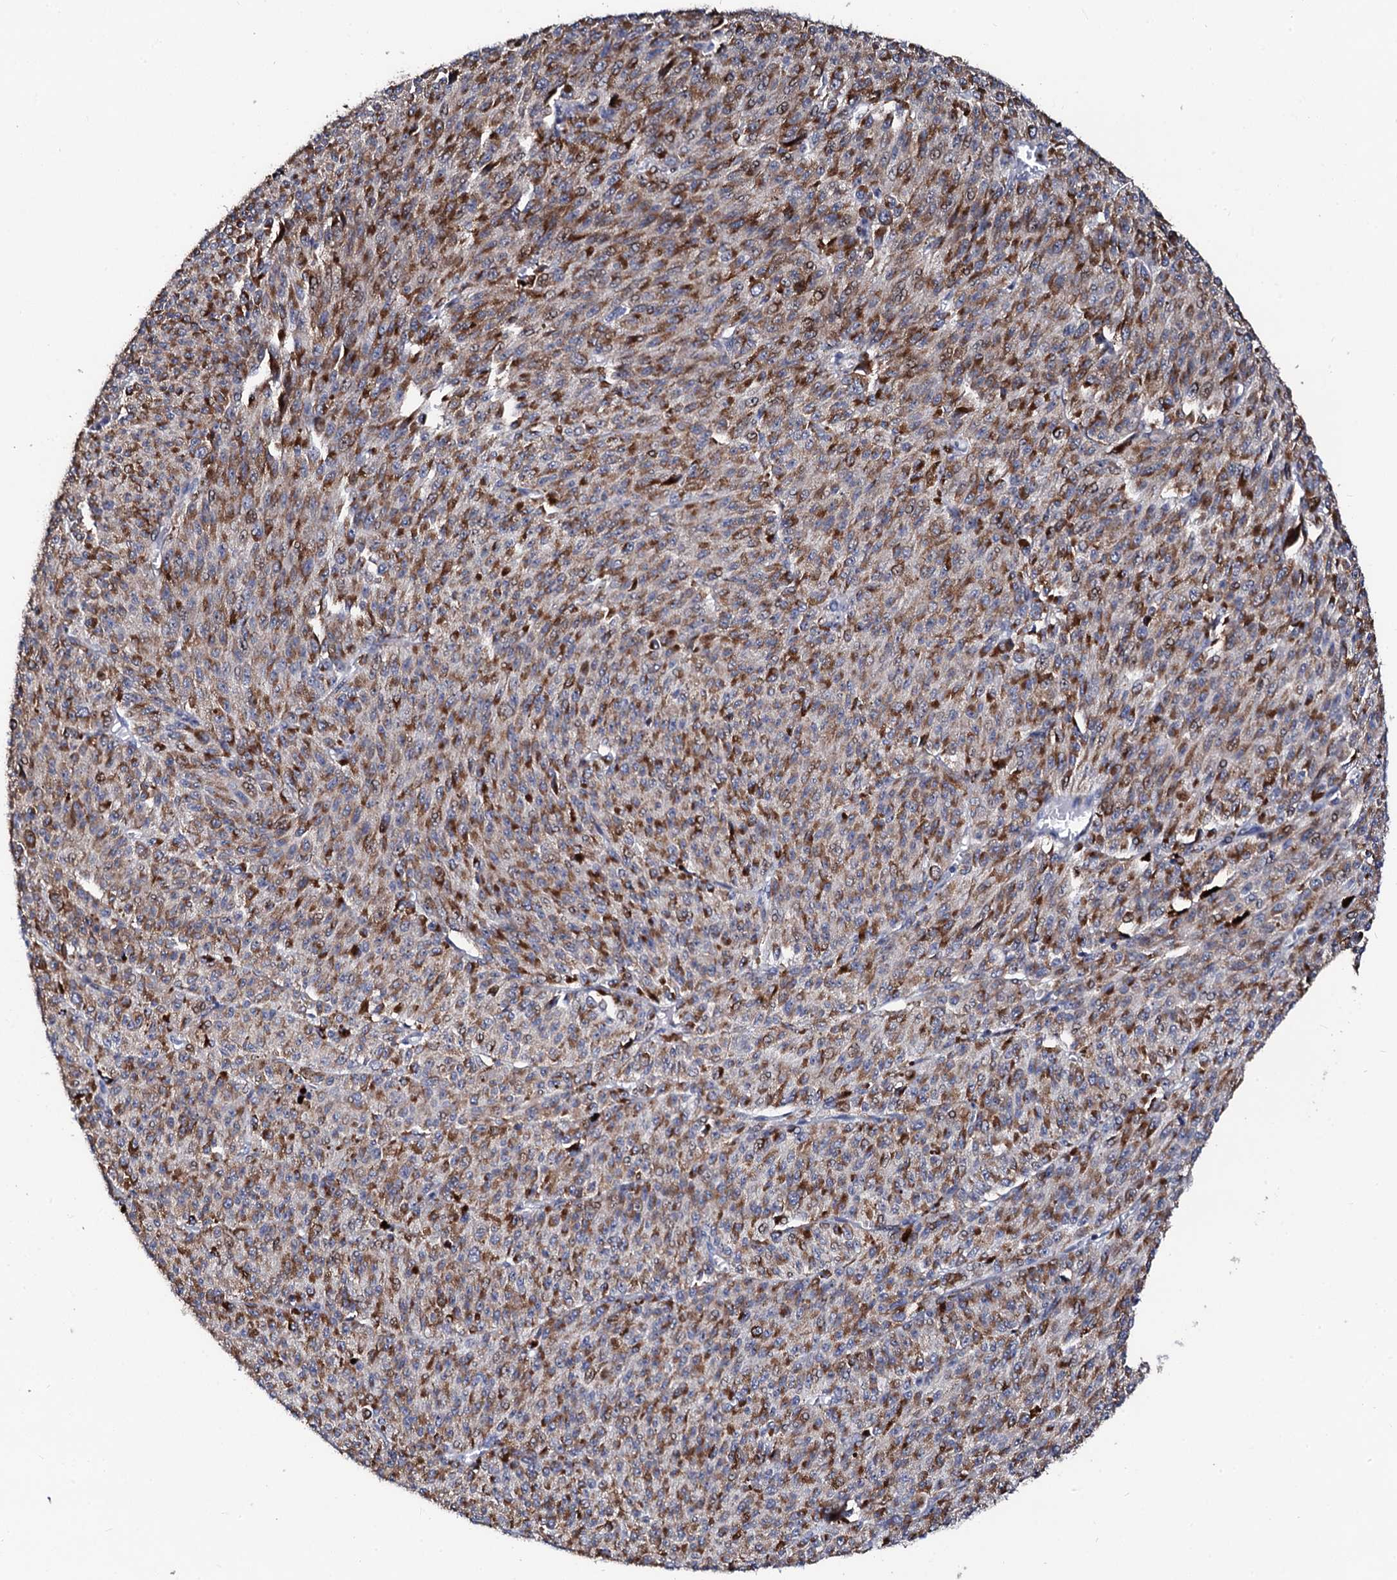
{"staining": {"intensity": "moderate", "quantity": ">75%", "location": "cytoplasmic/membranous"}, "tissue": "melanoma", "cell_type": "Tumor cells", "image_type": "cancer", "snomed": [{"axis": "morphology", "description": "Malignant melanoma, NOS"}, {"axis": "topography", "description": "Skin"}], "caption": "Tumor cells show moderate cytoplasmic/membranous expression in about >75% of cells in melanoma.", "gene": "TCIRG1", "patient": {"sex": "female", "age": 52}}